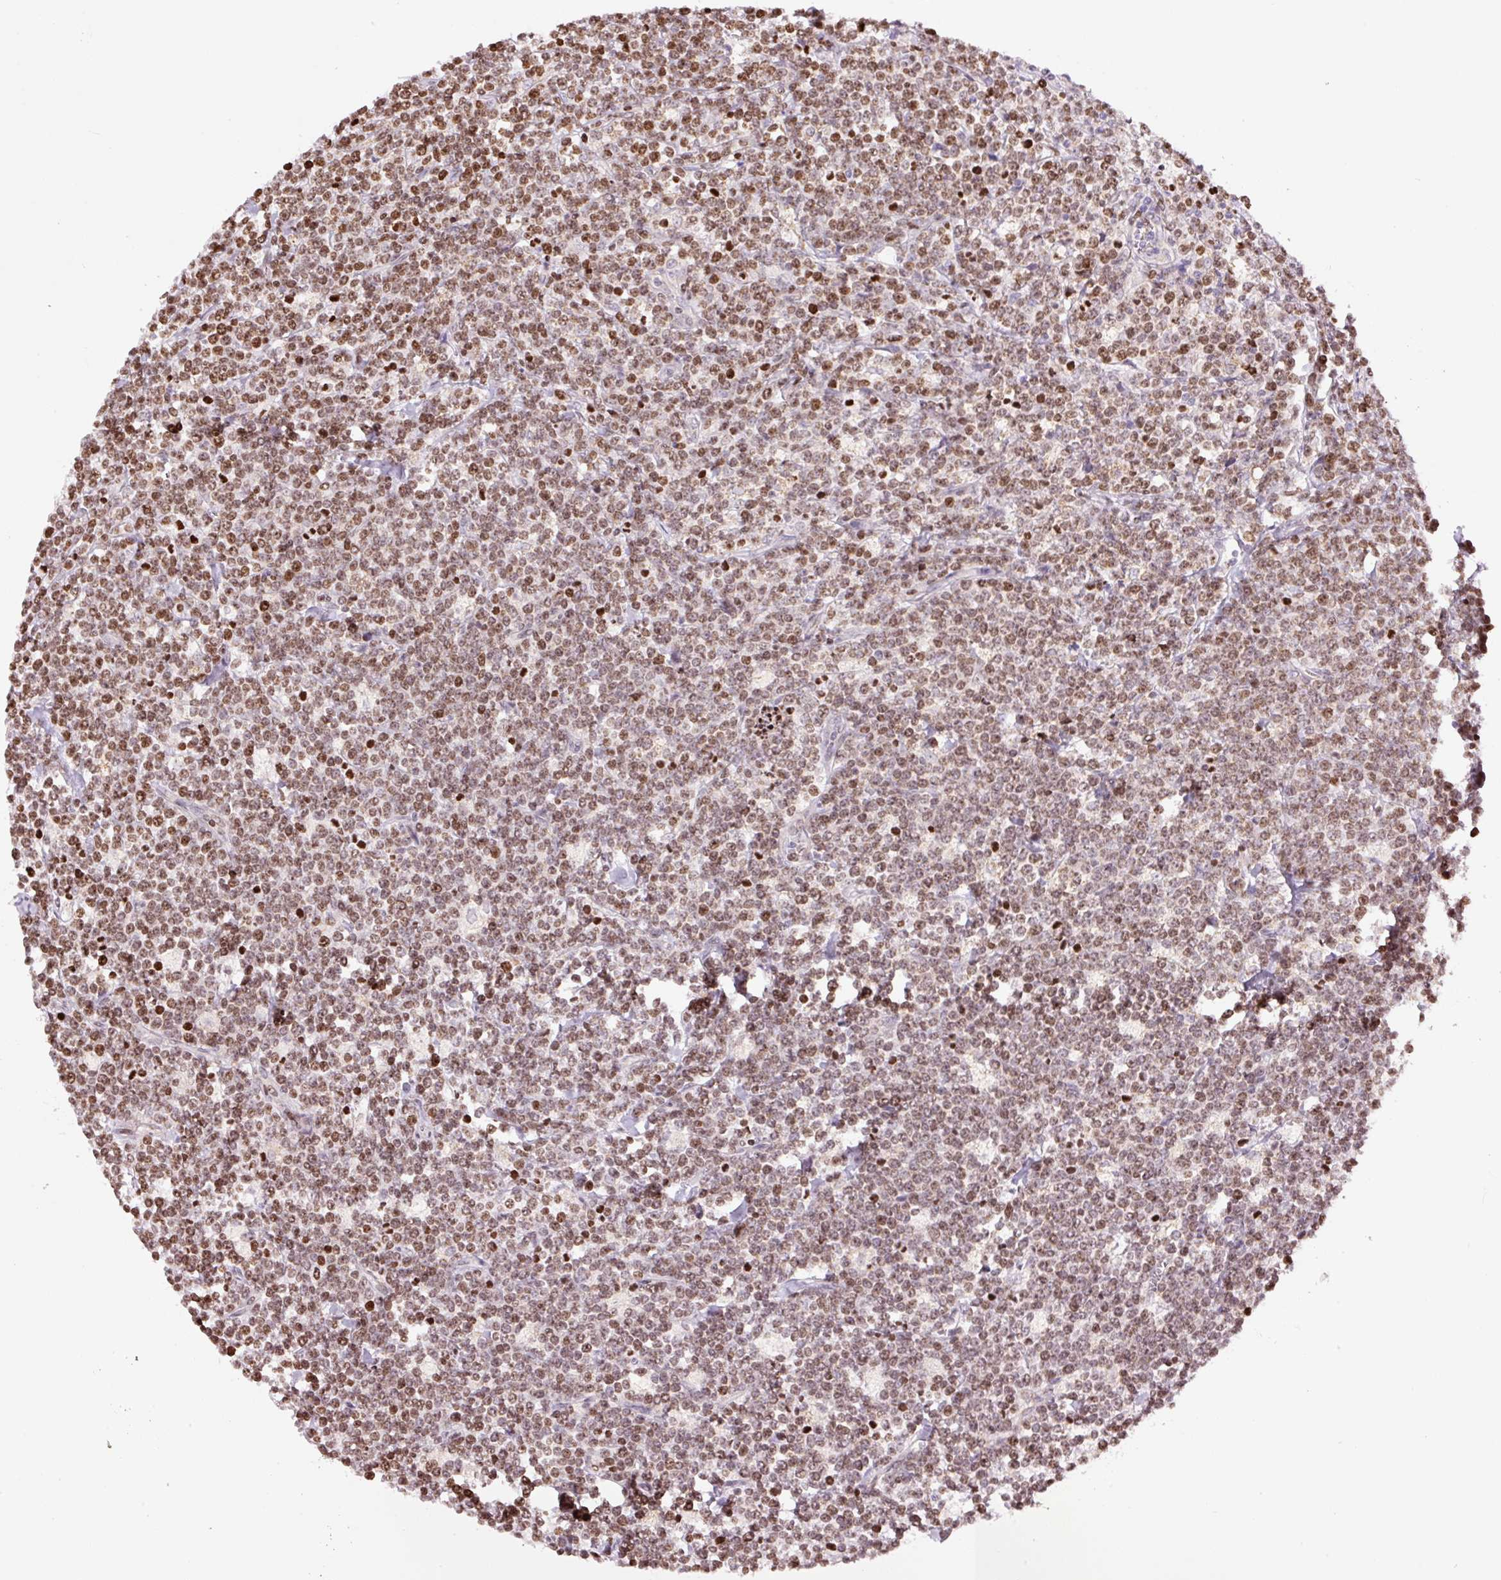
{"staining": {"intensity": "moderate", "quantity": ">75%", "location": "nuclear"}, "tissue": "lymphoma", "cell_type": "Tumor cells", "image_type": "cancer", "snomed": [{"axis": "morphology", "description": "Malignant lymphoma, non-Hodgkin's type, High grade"}, {"axis": "topography", "description": "Small intestine"}], "caption": "The histopathology image shows immunohistochemical staining of malignant lymphoma, non-Hodgkin's type (high-grade). There is moderate nuclear staining is appreciated in approximately >75% of tumor cells. The protein of interest is shown in brown color, while the nuclei are stained blue.", "gene": "TMEM8B", "patient": {"sex": "male", "age": 8}}